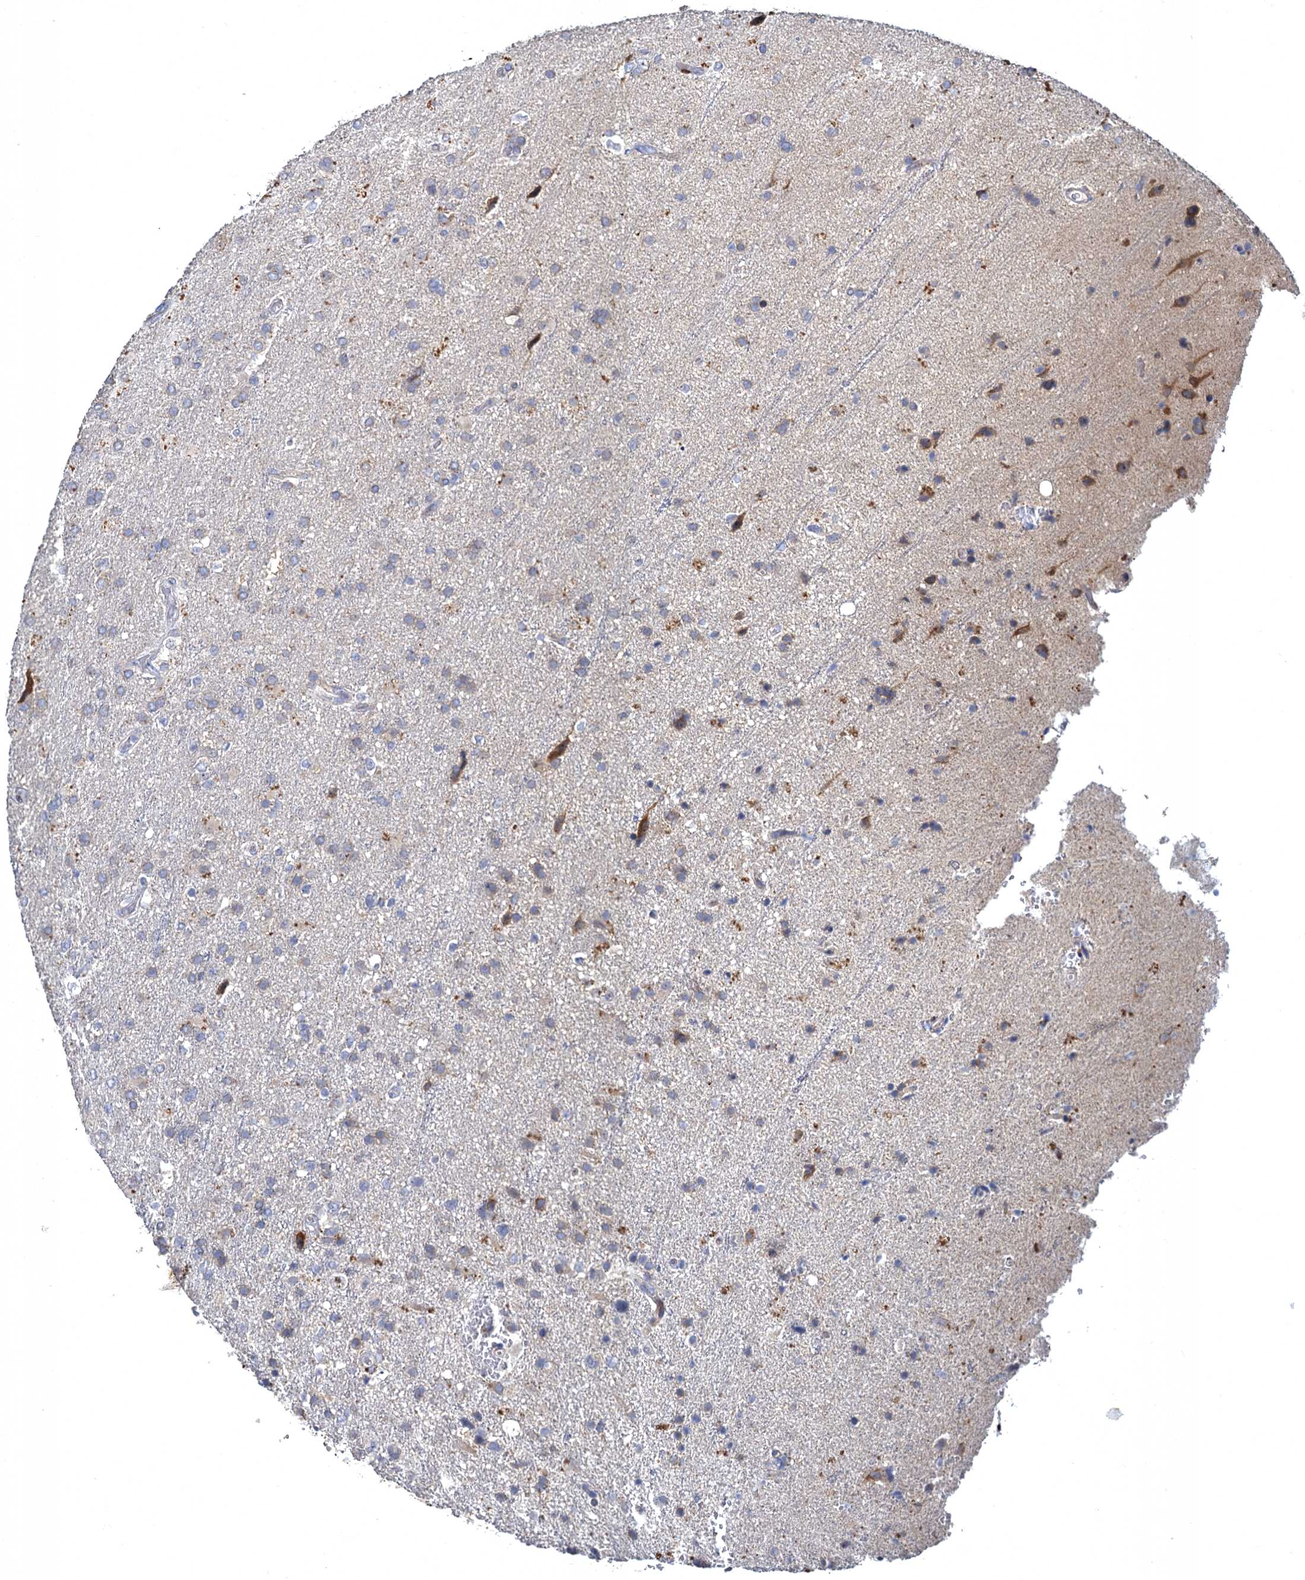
{"staining": {"intensity": "weak", "quantity": "<25%", "location": "cytoplasmic/membranous"}, "tissue": "glioma", "cell_type": "Tumor cells", "image_type": "cancer", "snomed": [{"axis": "morphology", "description": "Glioma, malignant, High grade"}, {"axis": "topography", "description": "Brain"}], "caption": "Immunohistochemistry of human glioma exhibits no positivity in tumor cells. (DAB (3,3'-diaminobenzidine) immunohistochemistry (IHC), high magnification).", "gene": "ATP9A", "patient": {"sex": "male", "age": 61}}